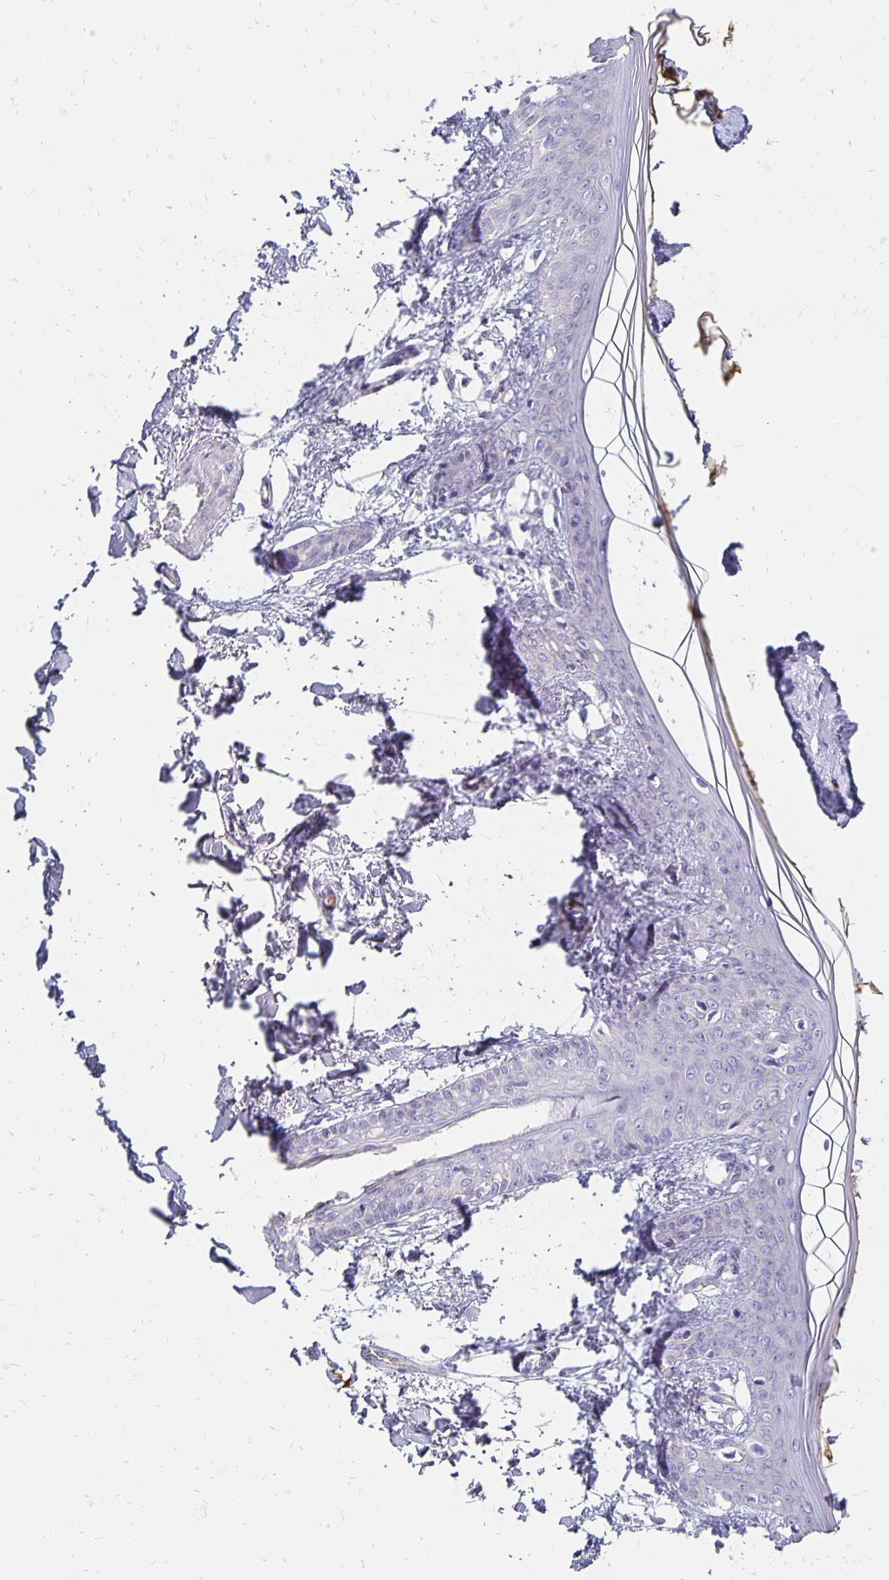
{"staining": {"intensity": "negative", "quantity": "none", "location": "none"}, "tissue": "skin", "cell_type": "Fibroblasts", "image_type": "normal", "snomed": [{"axis": "morphology", "description": "Normal tissue, NOS"}, {"axis": "topography", "description": "Skin"}], "caption": "The micrograph displays no staining of fibroblasts in normal skin.", "gene": "APOB", "patient": {"sex": "female", "age": 34}}